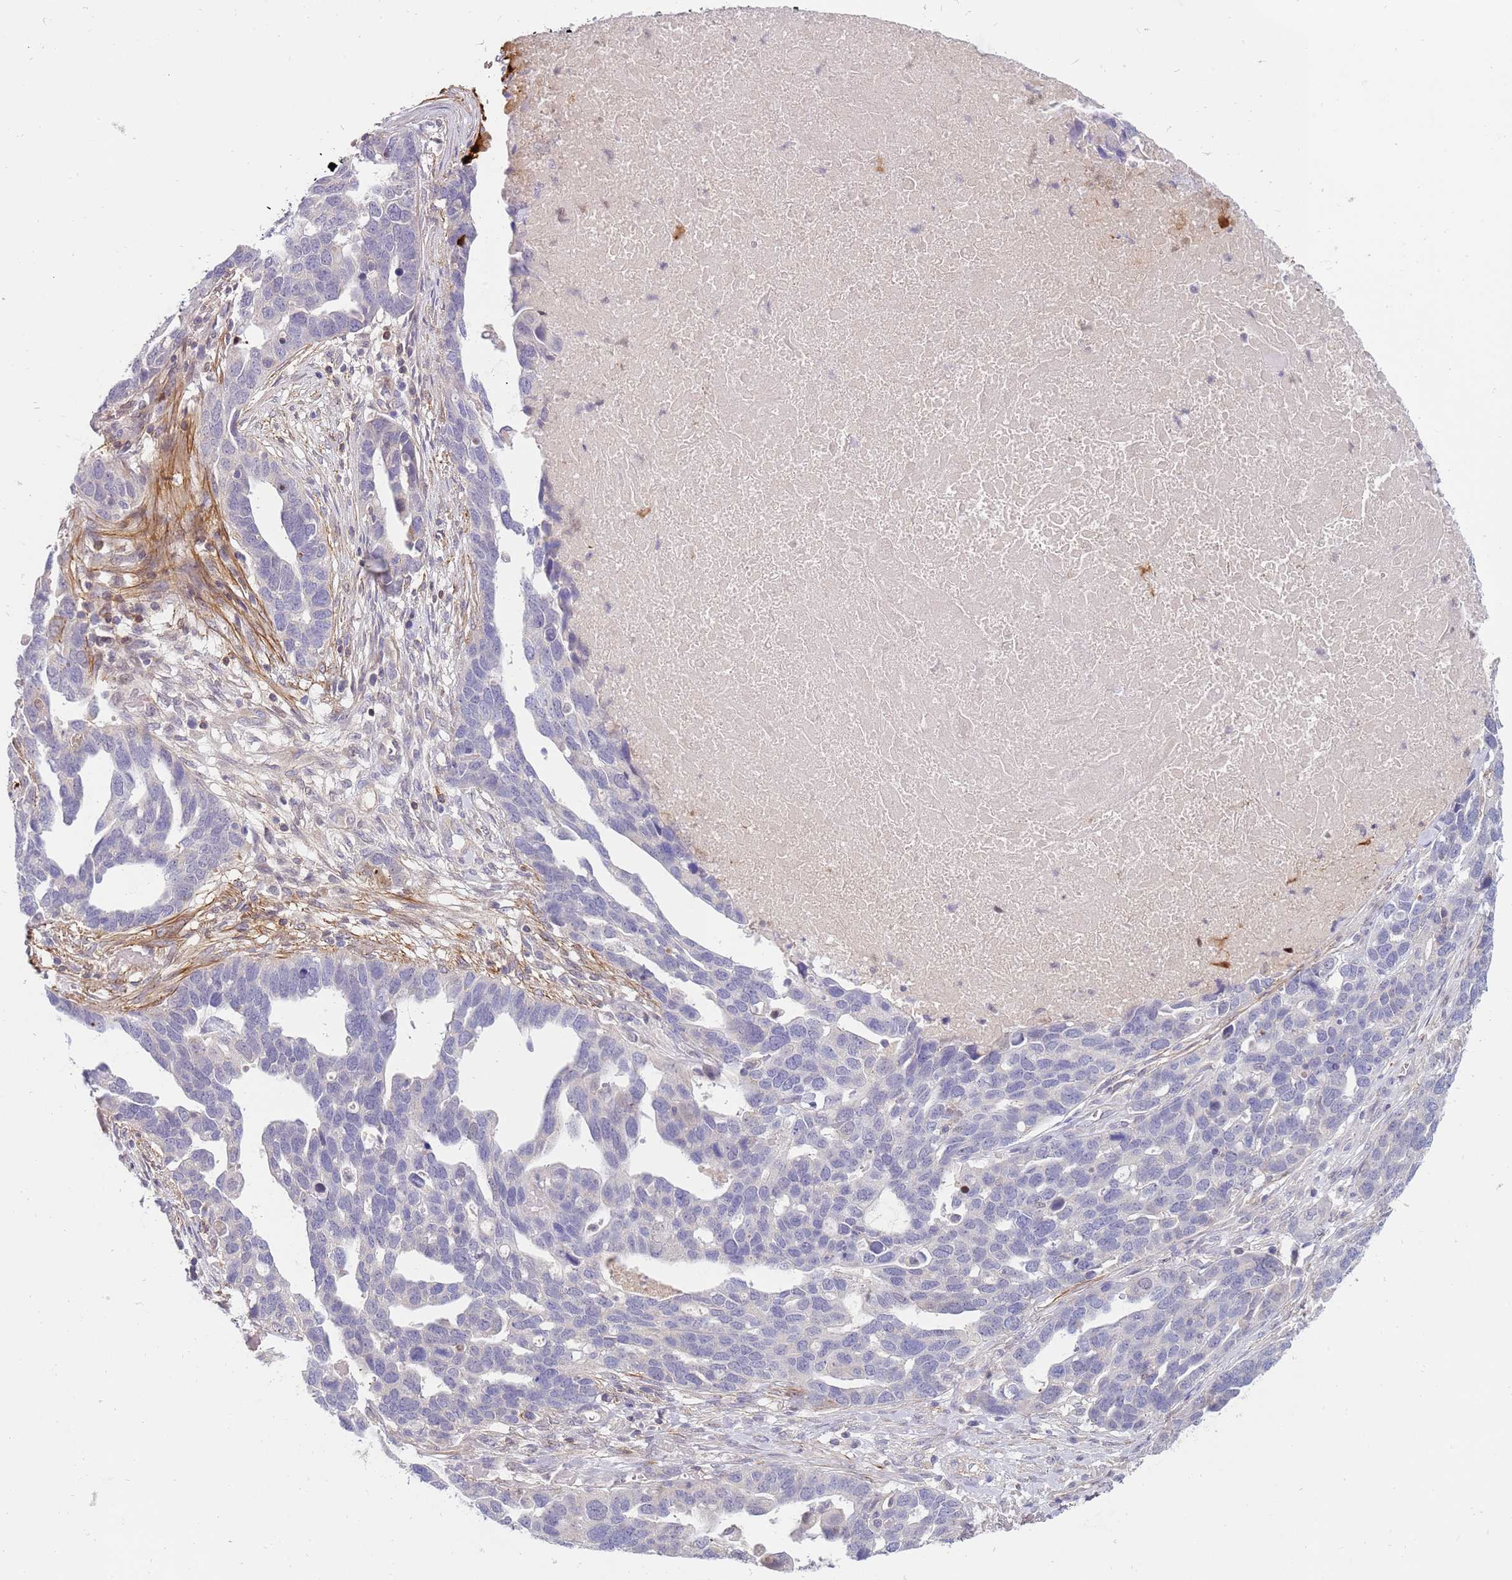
{"staining": {"intensity": "negative", "quantity": "none", "location": "none"}, "tissue": "ovarian cancer", "cell_type": "Tumor cells", "image_type": "cancer", "snomed": [{"axis": "morphology", "description": "Cystadenocarcinoma, serous, NOS"}, {"axis": "topography", "description": "Ovary"}], "caption": "Tumor cells are negative for brown protein staining in ovarian serous cystadenocarcinoma. (DAB (3,3'-diaminobenzidine) IHC visualized using brightfield microscopy, high magnification).", "gene": "STK25", "patient": {"sex": "female", "age": 54}}